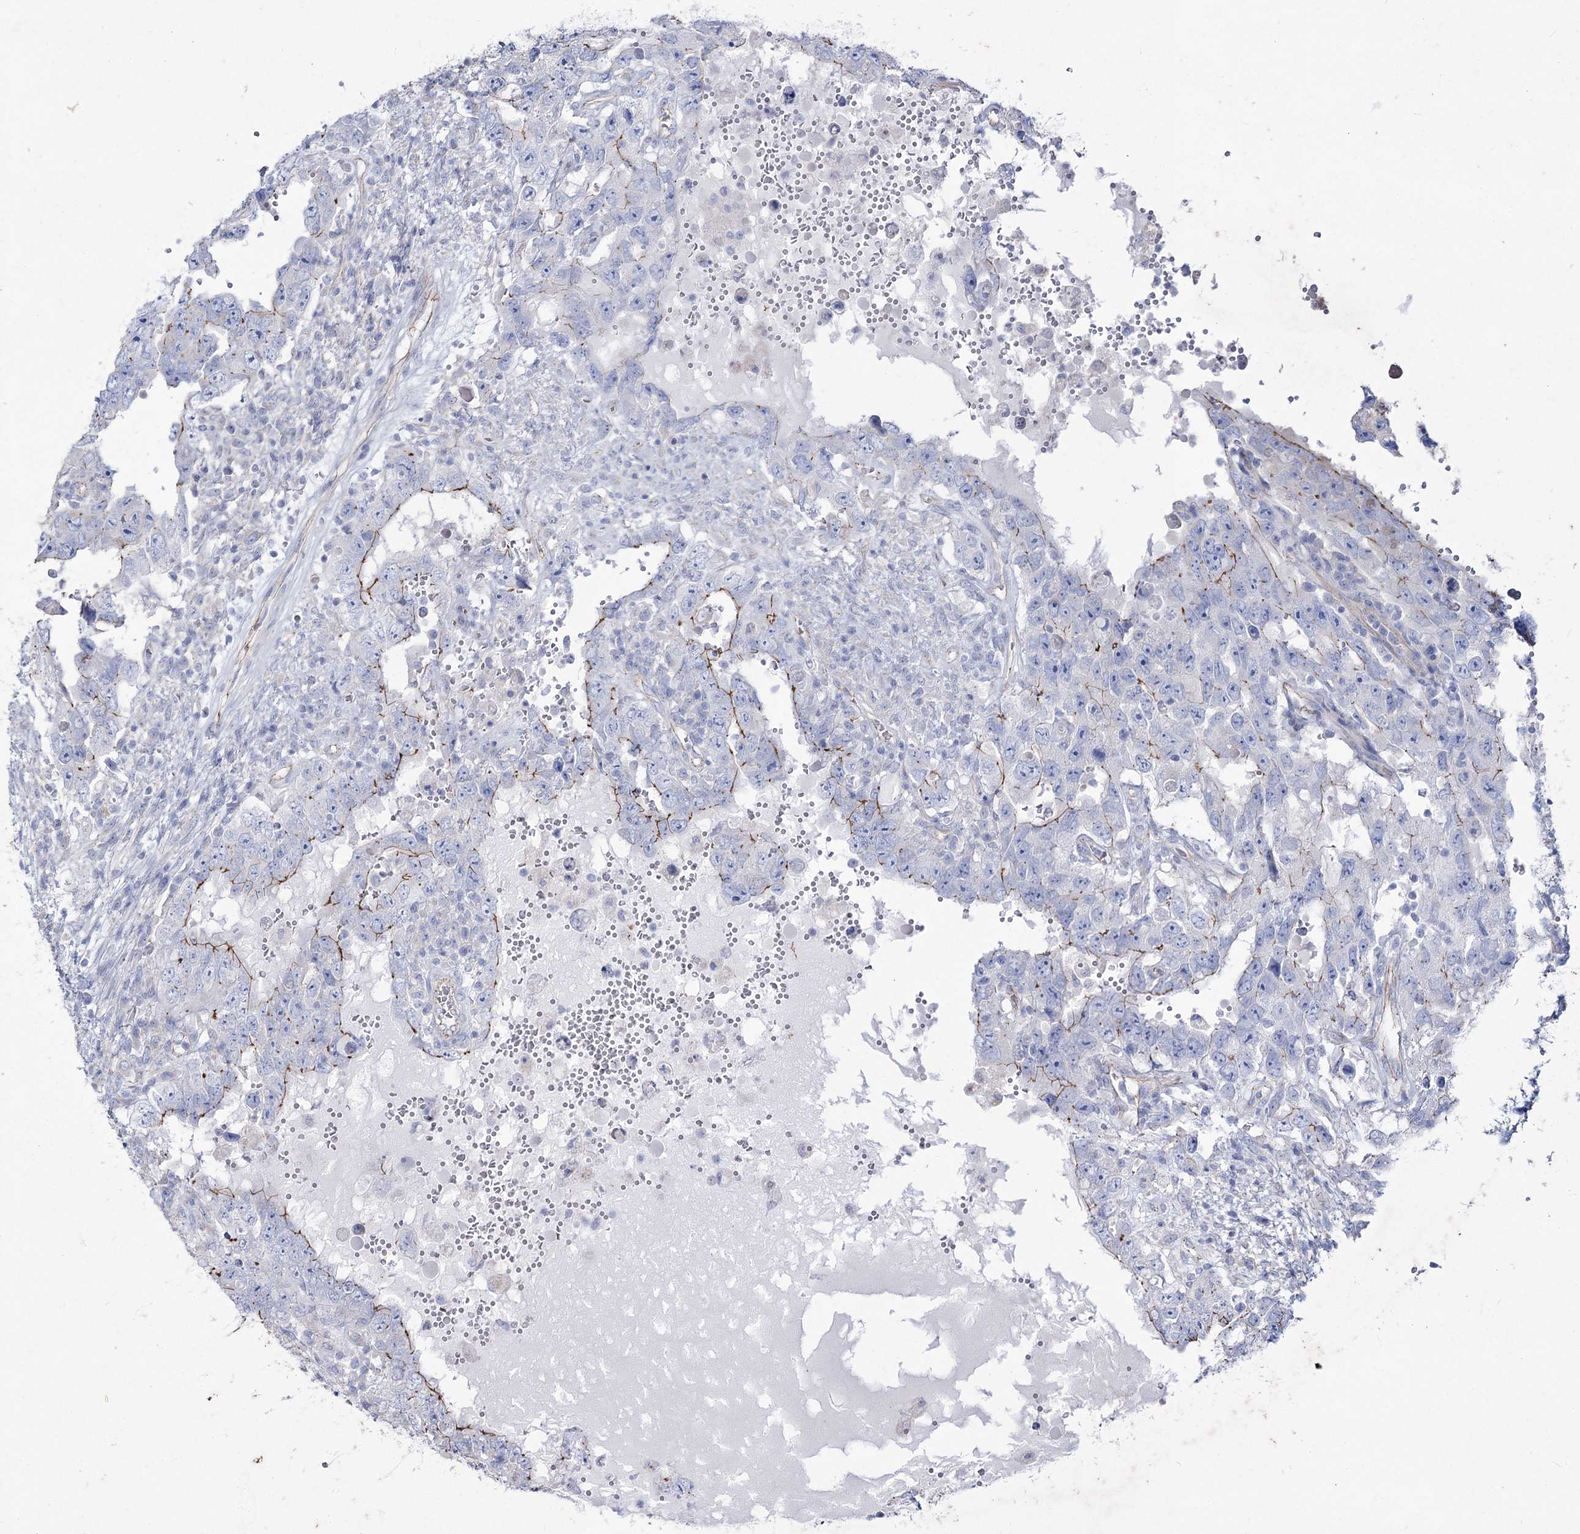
{"staining": {"intensity": "moderate", "quantity": "<25%", "location": "cytoplasmic/membranous"}, "tissue": "testis cancer", "cell_type": "Tumor cells", "image_type": "cancer", "snomed": [{"axis": "morphology", "description": "Carcinoma, Embryonal, NOS"}, {"axis": "topography", "description": "Testis"}], "caption": "Human testis cancer (embryonal carcinoma) stained for a protein (brown) shows moderate cytoplasmic/membranous positive staining in approximately <25% of tumor cells.", "gene": "LDLRAD3", "patient": {"sex": "male", "age": 26}}